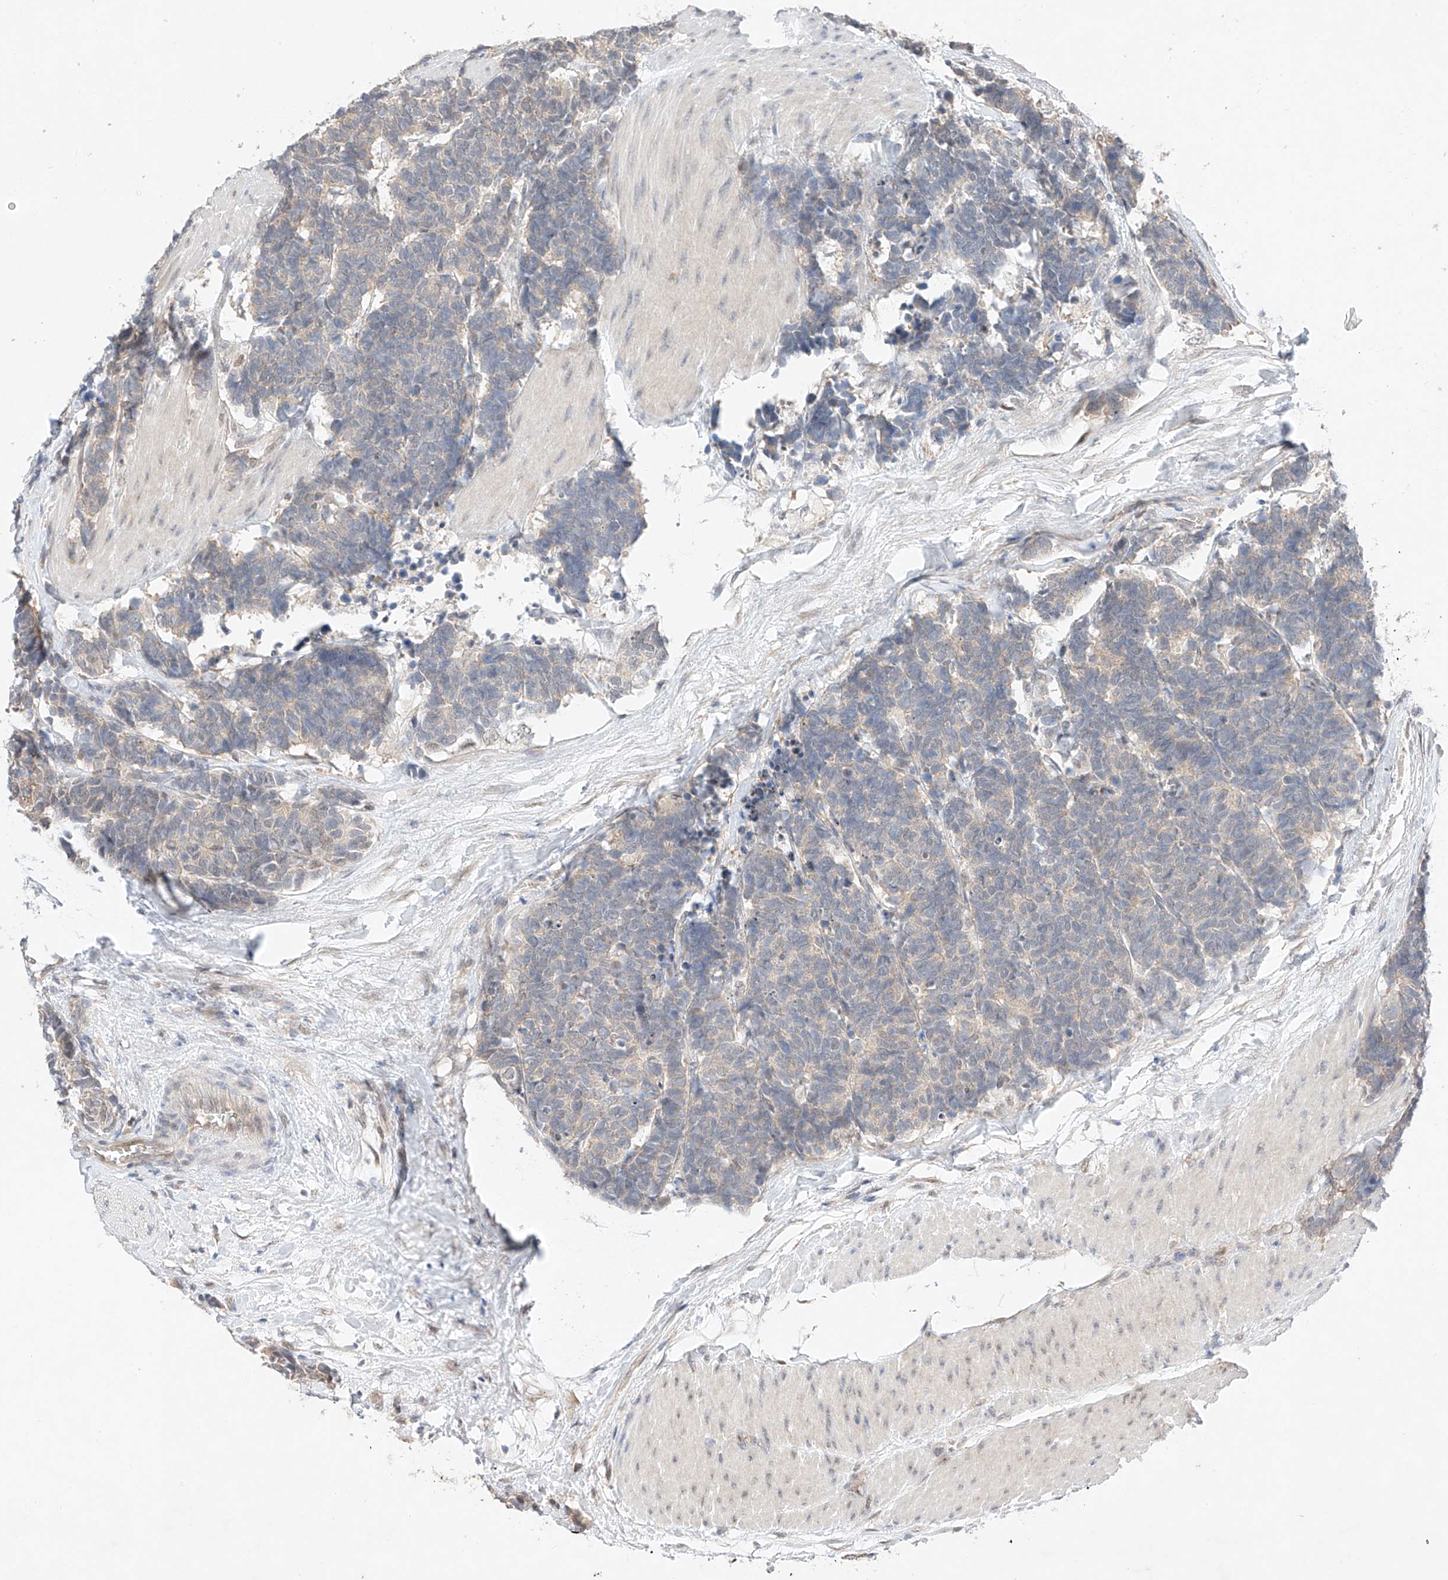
{"staining": {"intensity": "negative", "quantity": "none", "location": "none"}, "tissue": "carcinoid", "cell_type": "Tumor cells", "image_type": "cancer", "snomed": [{"axis": "morphology", "description": "Carcinoma, NOS"}, {"axis": "morphology", "description": "Carcinoid, malignant, NOS"}, {"axis": "topography", "description": "Urinary bladder"}], "caption": "IHC image of neoplastic tissue: carcinoid stained with DAB displays no significant protein expression in tumor cells. (Stains: DAB (3,3'-diaminobenzidine) immunohistochemistry with hematoxylin counter stain, Microscopy: brightfield microscopy at high magnification).", "gene": "IL22RA2", "patient": {"sex": "male", "age": 57}}